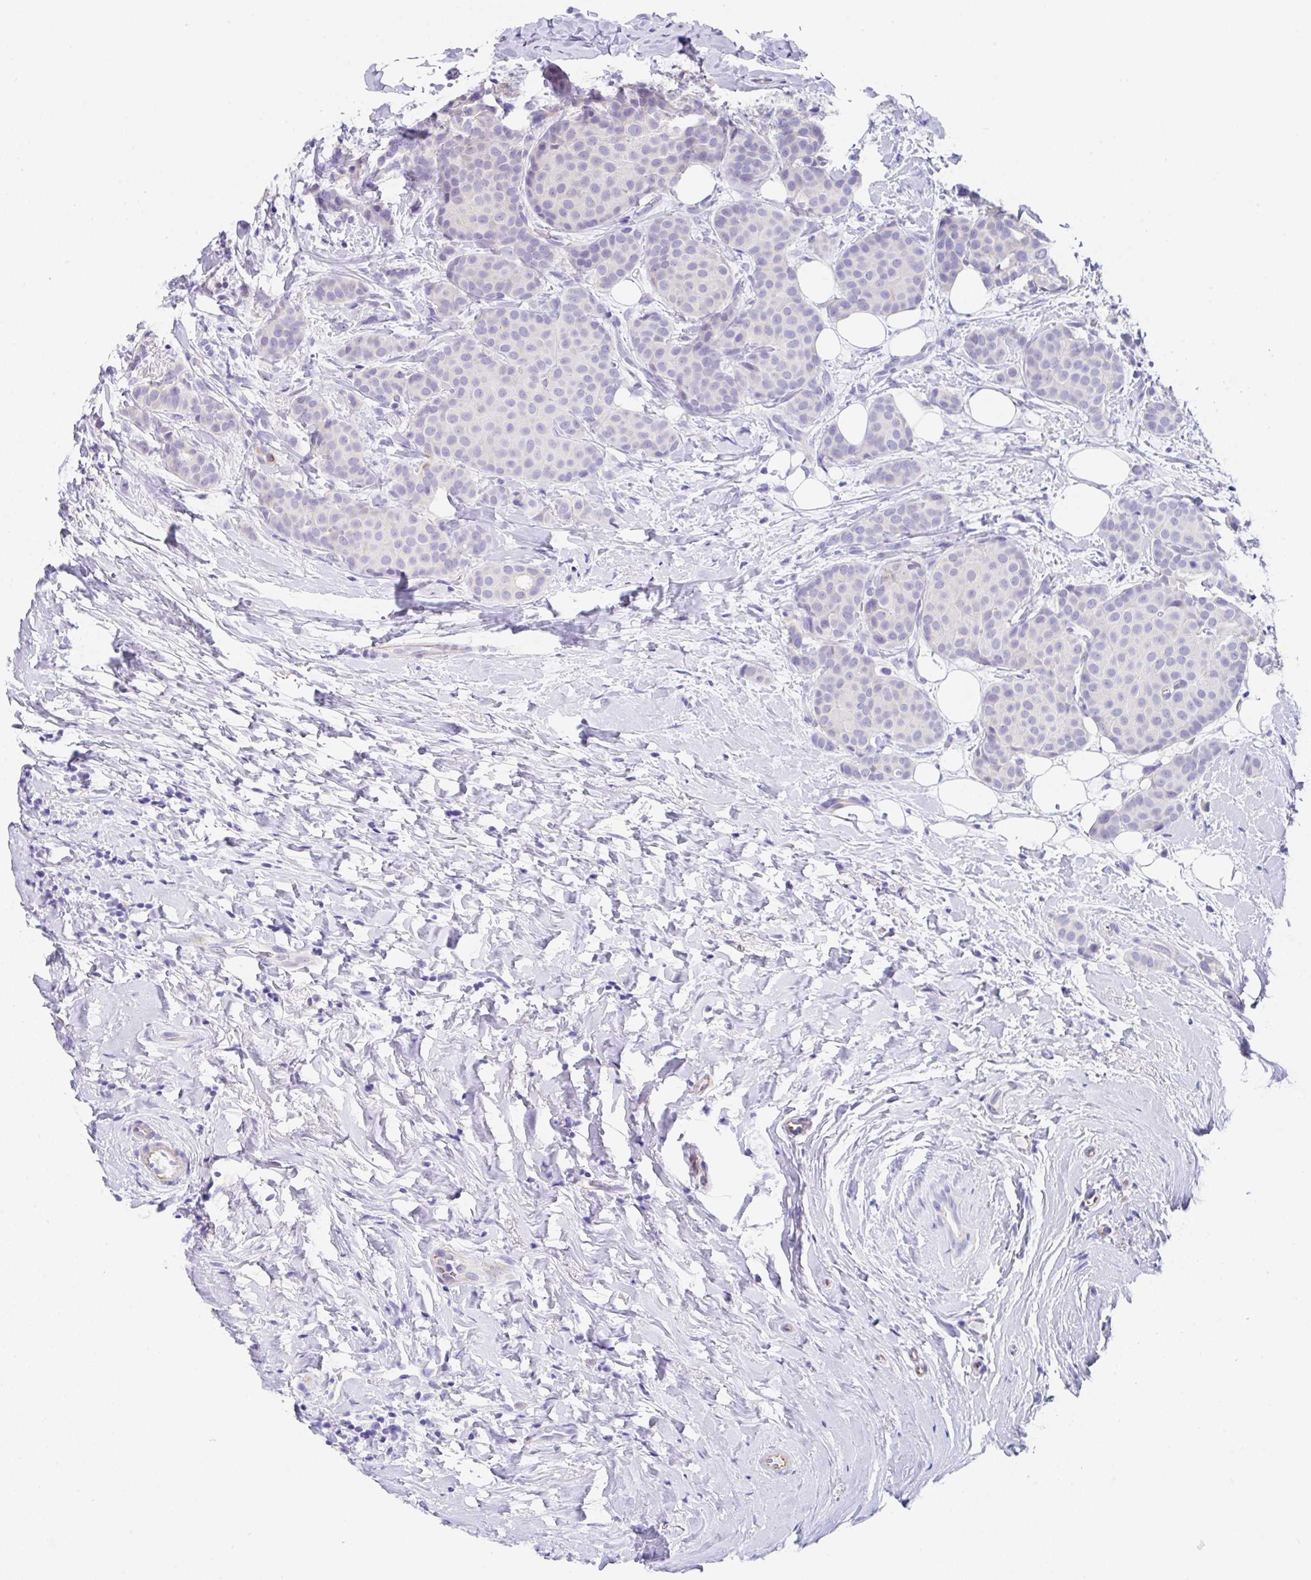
{"staining": {"intensity": "negative", "quantity": "none", "location": "none"}, "tissue": "breast cancer", "cell_type": "Tumor cells", "image_type": "cancer", "snomed": [{"axis": "morphology", "description": "Duct carcinoma"}, {"axis": "topography", "description": "Breast"}], "caption": "A histopathology image of human breast intraductal carcinoma is negative for staining in tumor cells.", "gene": "TMPRSS11E", "patient": {"sex": "female", "age": 70}}